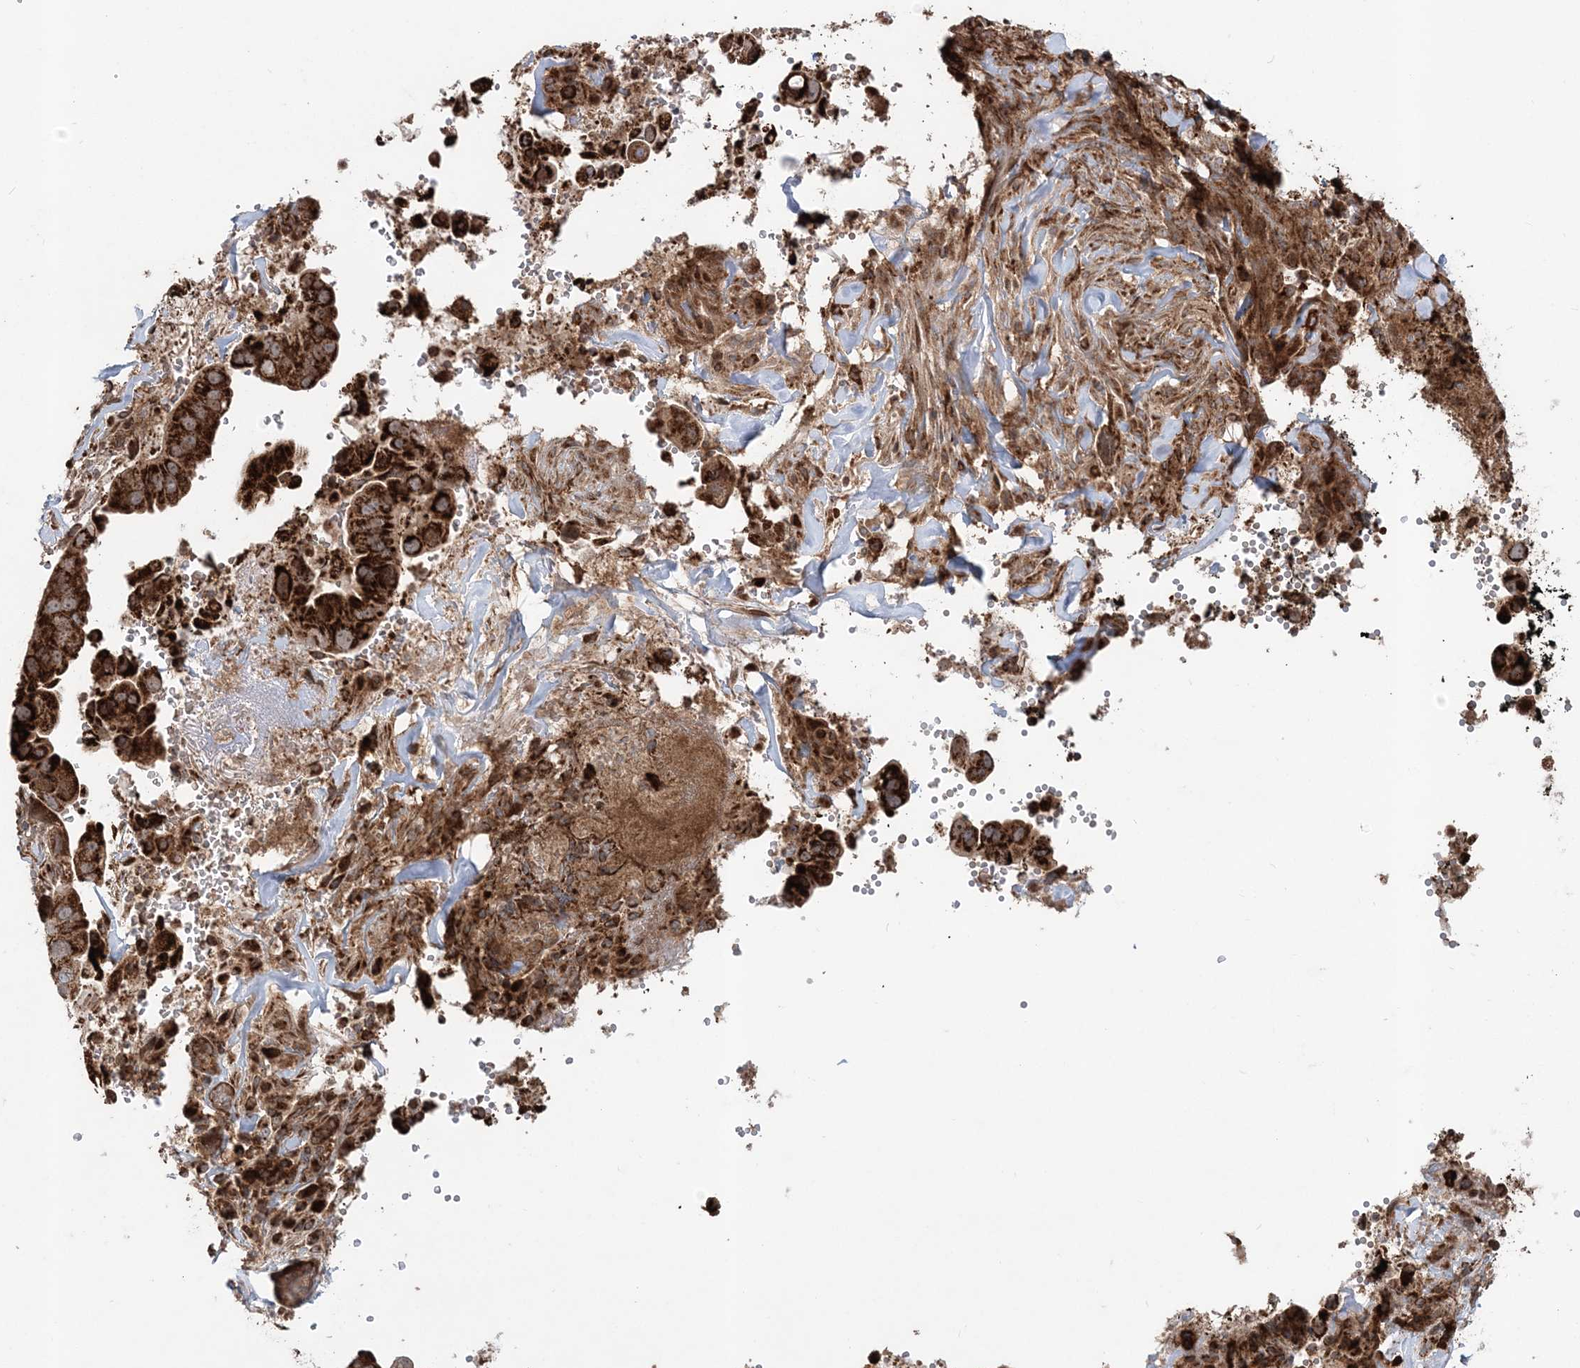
{"staining": {"intensity": "strong", "quantity": ">75%", "location": "cytoplasmic/membranous"}, "tissue": "pancreatic cancer", "cell_type": "Tumor cells", "image_type": "cancer", "snomed": [{"axis": "morphology", "description": "Inflammation, NOS"}, {"axis": "morphology", "description": "Adenocarcinoma, NOS"}, {"axis": "topography", "description": "Pancreas"}], "caption": "IHC image of adenocarcinoma (pancreatic) stained for a protein (brown), which exhibits high levels of strong cytoplasmic/membranous positivity in approximately >75% of tumor cells.", "gene": "LRPPRC", "patient": {"sex": "female", "age": 56}}